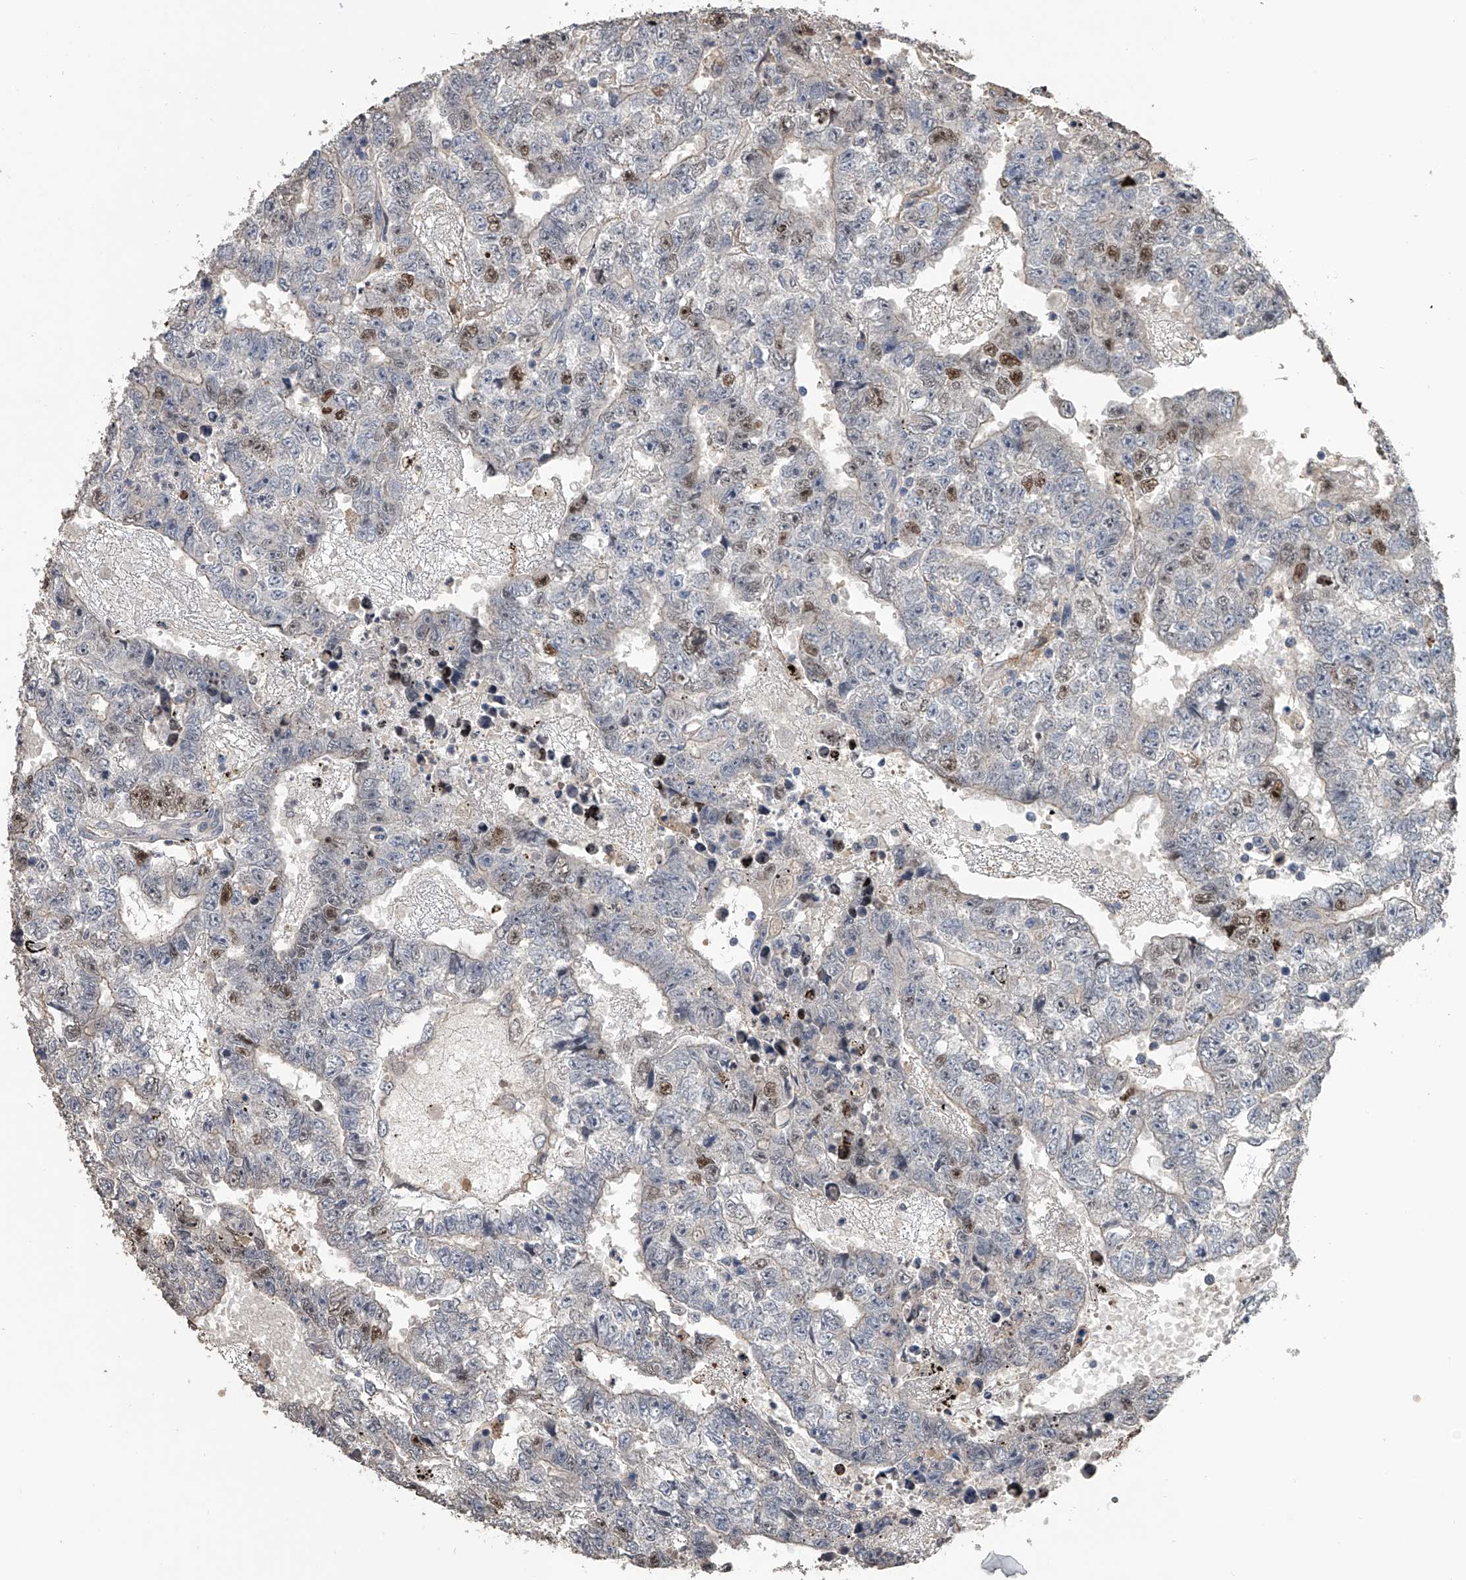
{"staining": {"intensity": "moderate", "quantity": "<25%", "location": "nuclear"}, "tissue": "testis cancer", "cell_type": "Tumor cells", "image_type": "cancer", "snomed": [{"axis": "morphology", "description": "Carcinoma, Embryonal, NOS"}, {"axis": "topography", "description": "Testis"}], "caption": "Moderate nuclear protein positivity is seen in approximately <25% of tumor cells in embryonal carcinoma (testis).", "gene": "DOCK9", "patient": {"sex": "male", "age": 25}}